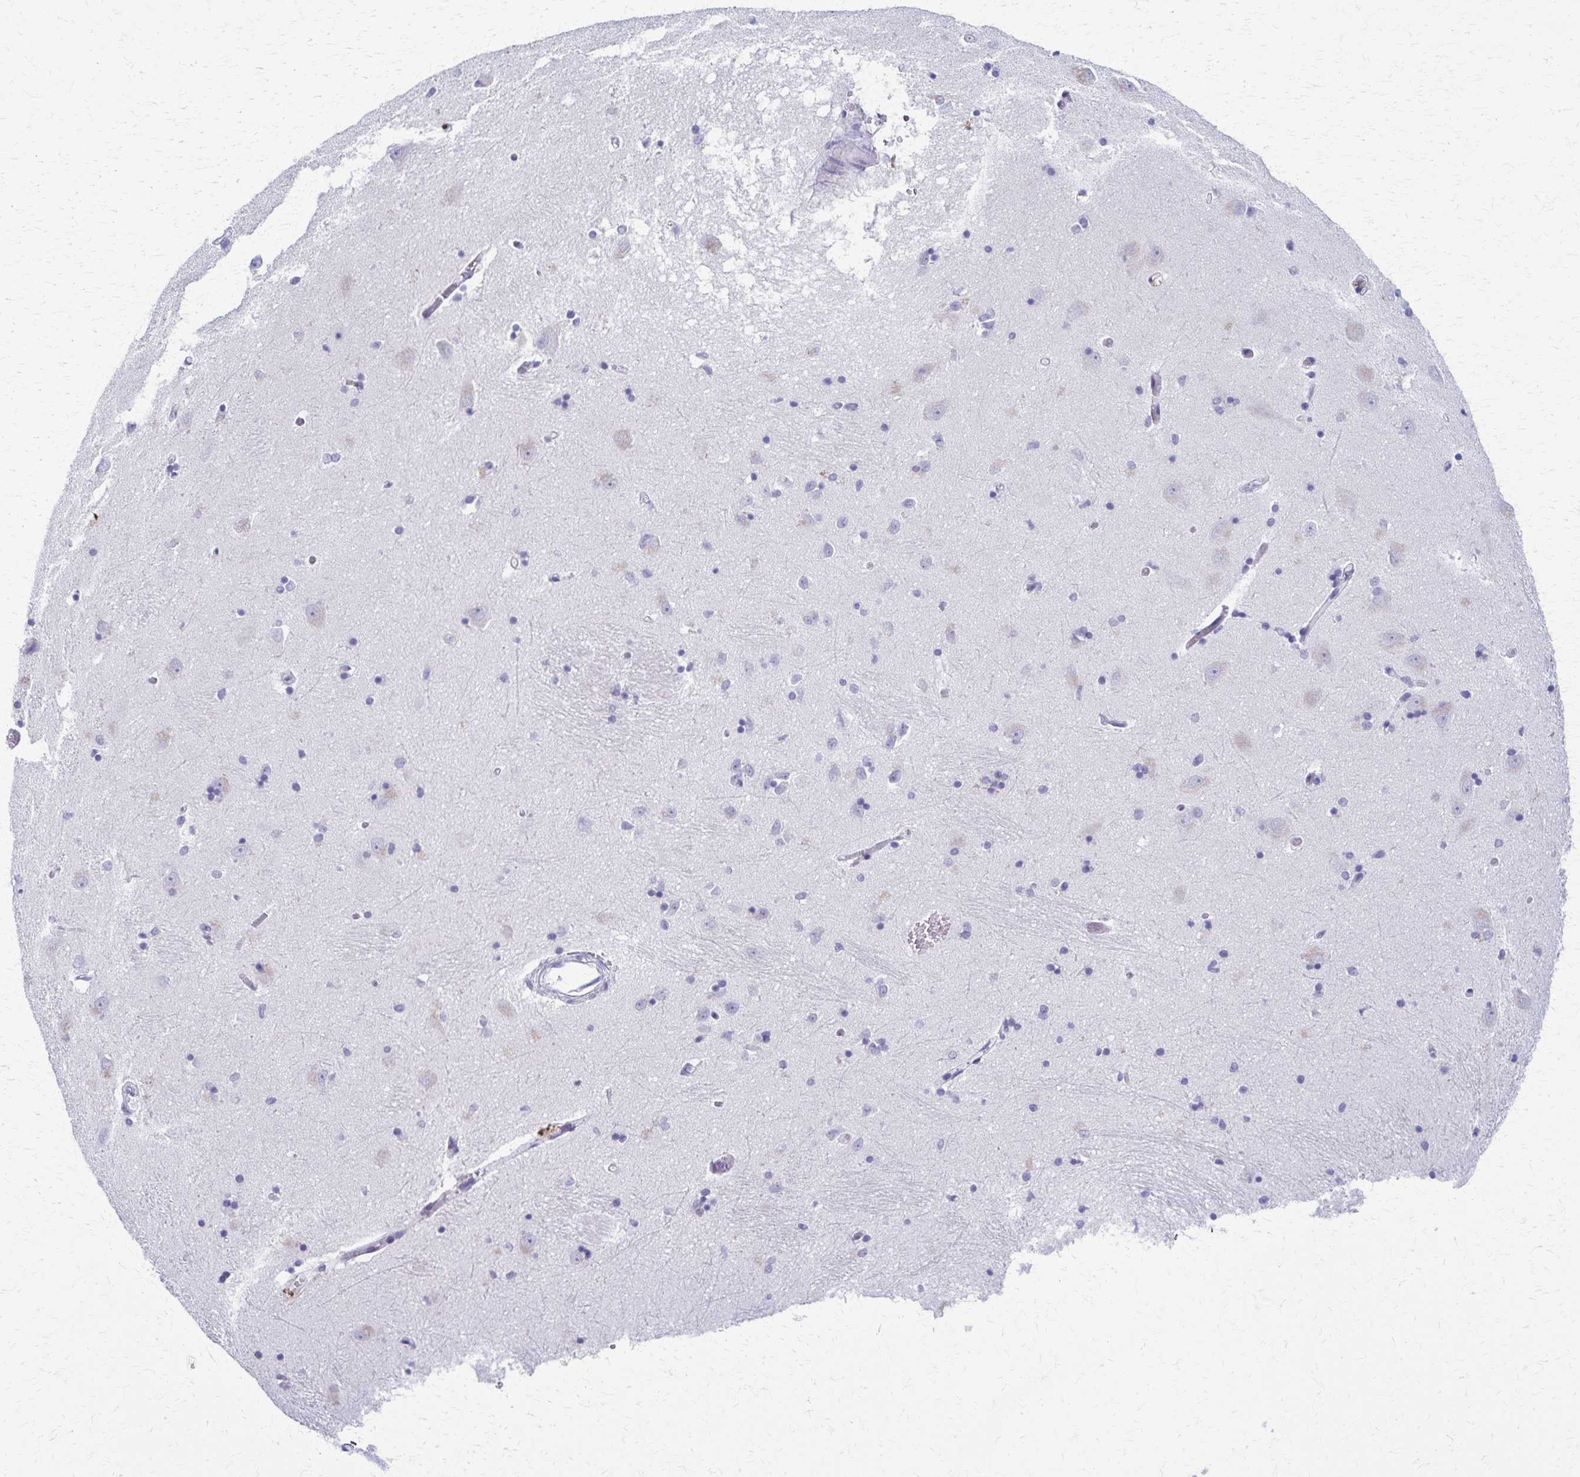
{"staining": {"intensity": "negative", "quantity": "none", "location": "none"}, "tissue": "caudate", "cell_type": "Glial cells", "image_type": "normal", "snomed": [{"axis": "morphology", "description": "Normal tissue, NOS"}, {"axis": "topography", "description": "Lateral ventricle wall"}, {"axis": "topography", "description": "Hippocampus"}], "caption": "This is a histopathology image of immunohistochemistry staining of benign caudate, which shows no expression in glial cells.", "gene": "TMEM60", "patient": {"sex": "female", "age": 63}}